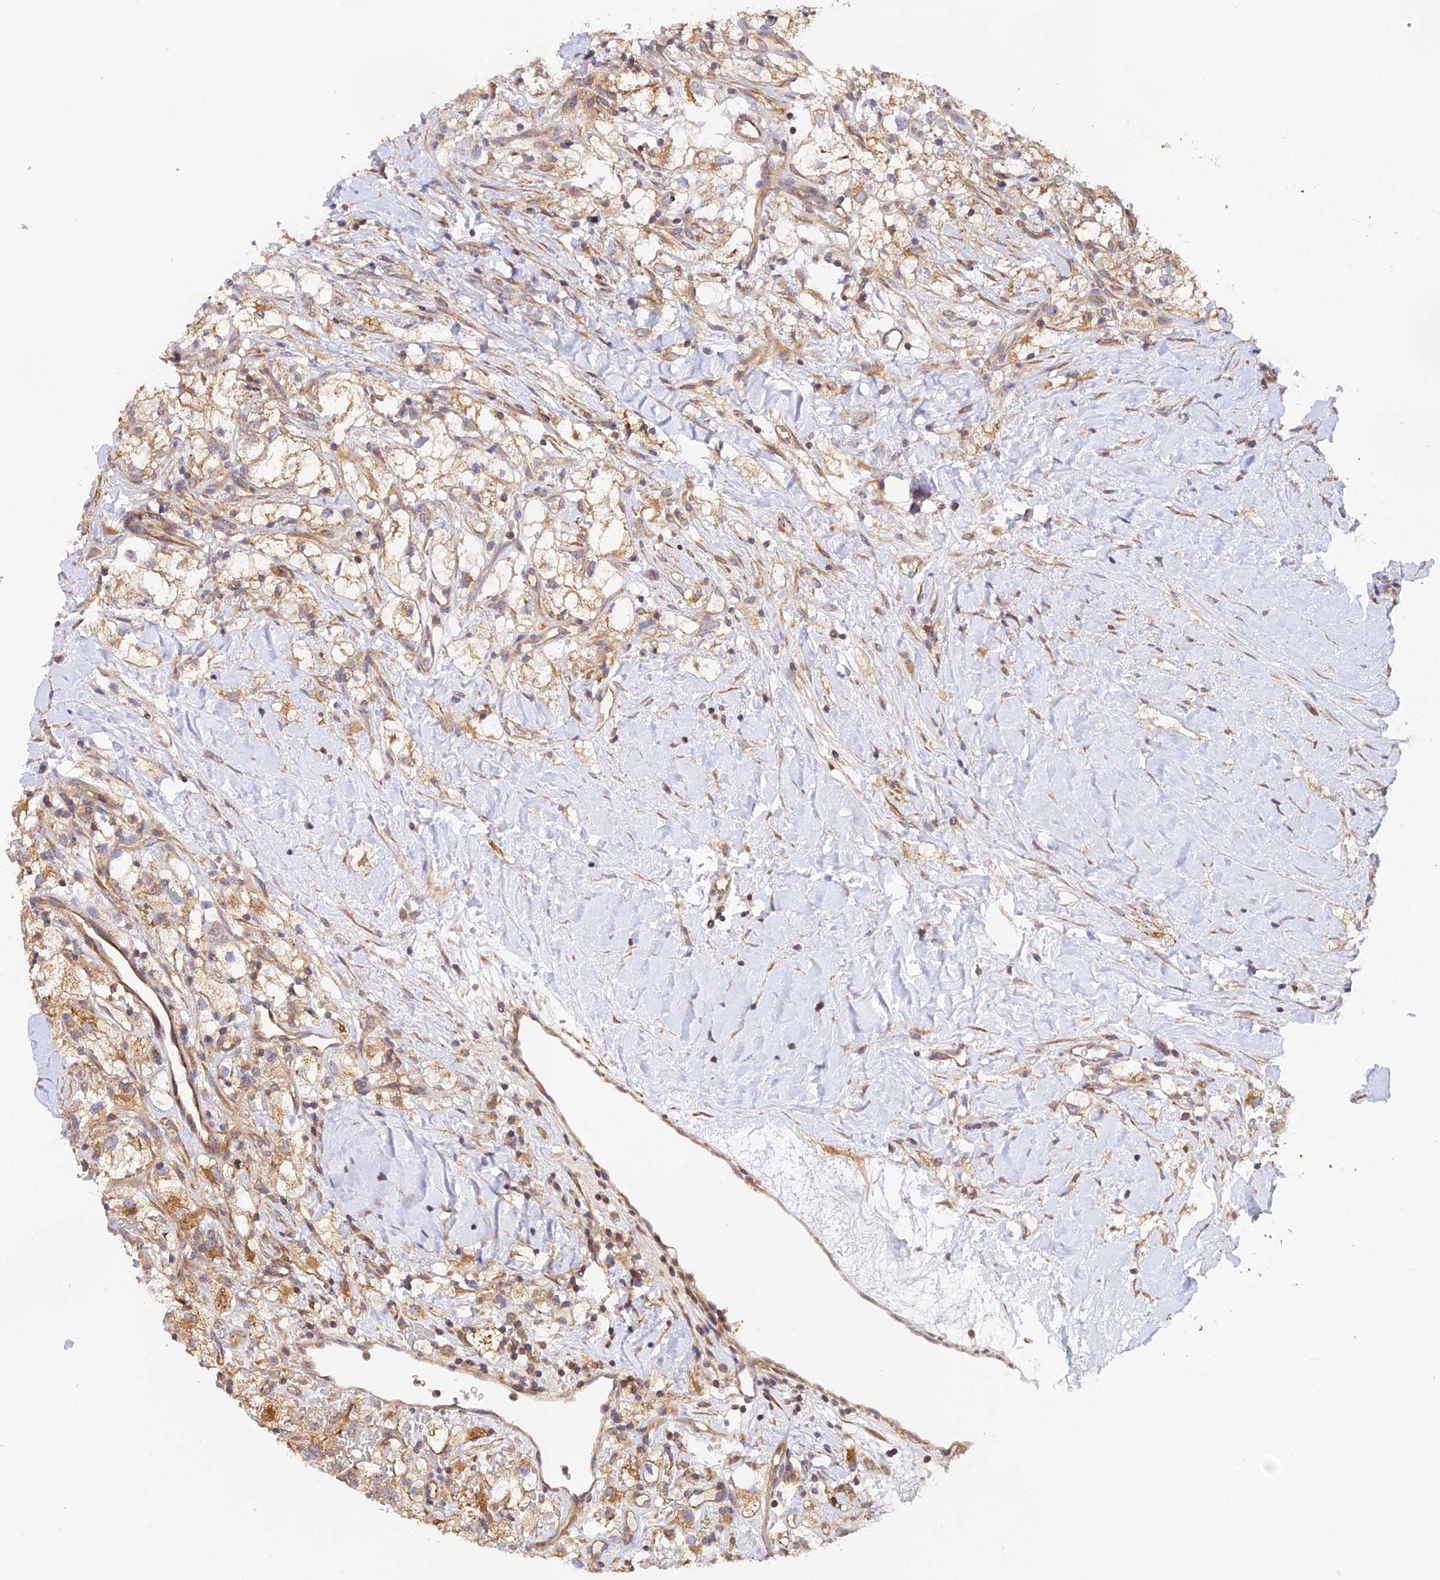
{"staining": {"intensity": "moderate", "quantity": ">75%", "location": "cytoplasmic/membranous"}, "tissue": "renal cancer", "cell_type": "Tumor cells", "image_type": "cancer", "snomed": [{"axis": "morphology", "description": "Adenocarcinoma, NOS"}, {"axis": "topography", "description": "Kidney"}], "caption": "Tumor cells exhibit medium levels of moderate cytoplasmic/membranous staining in approximately >75% of cells in renal cancer (adenocarcinoma).", "gene": "MYO9A", "patient": {"sex": "male", "age": 59}}